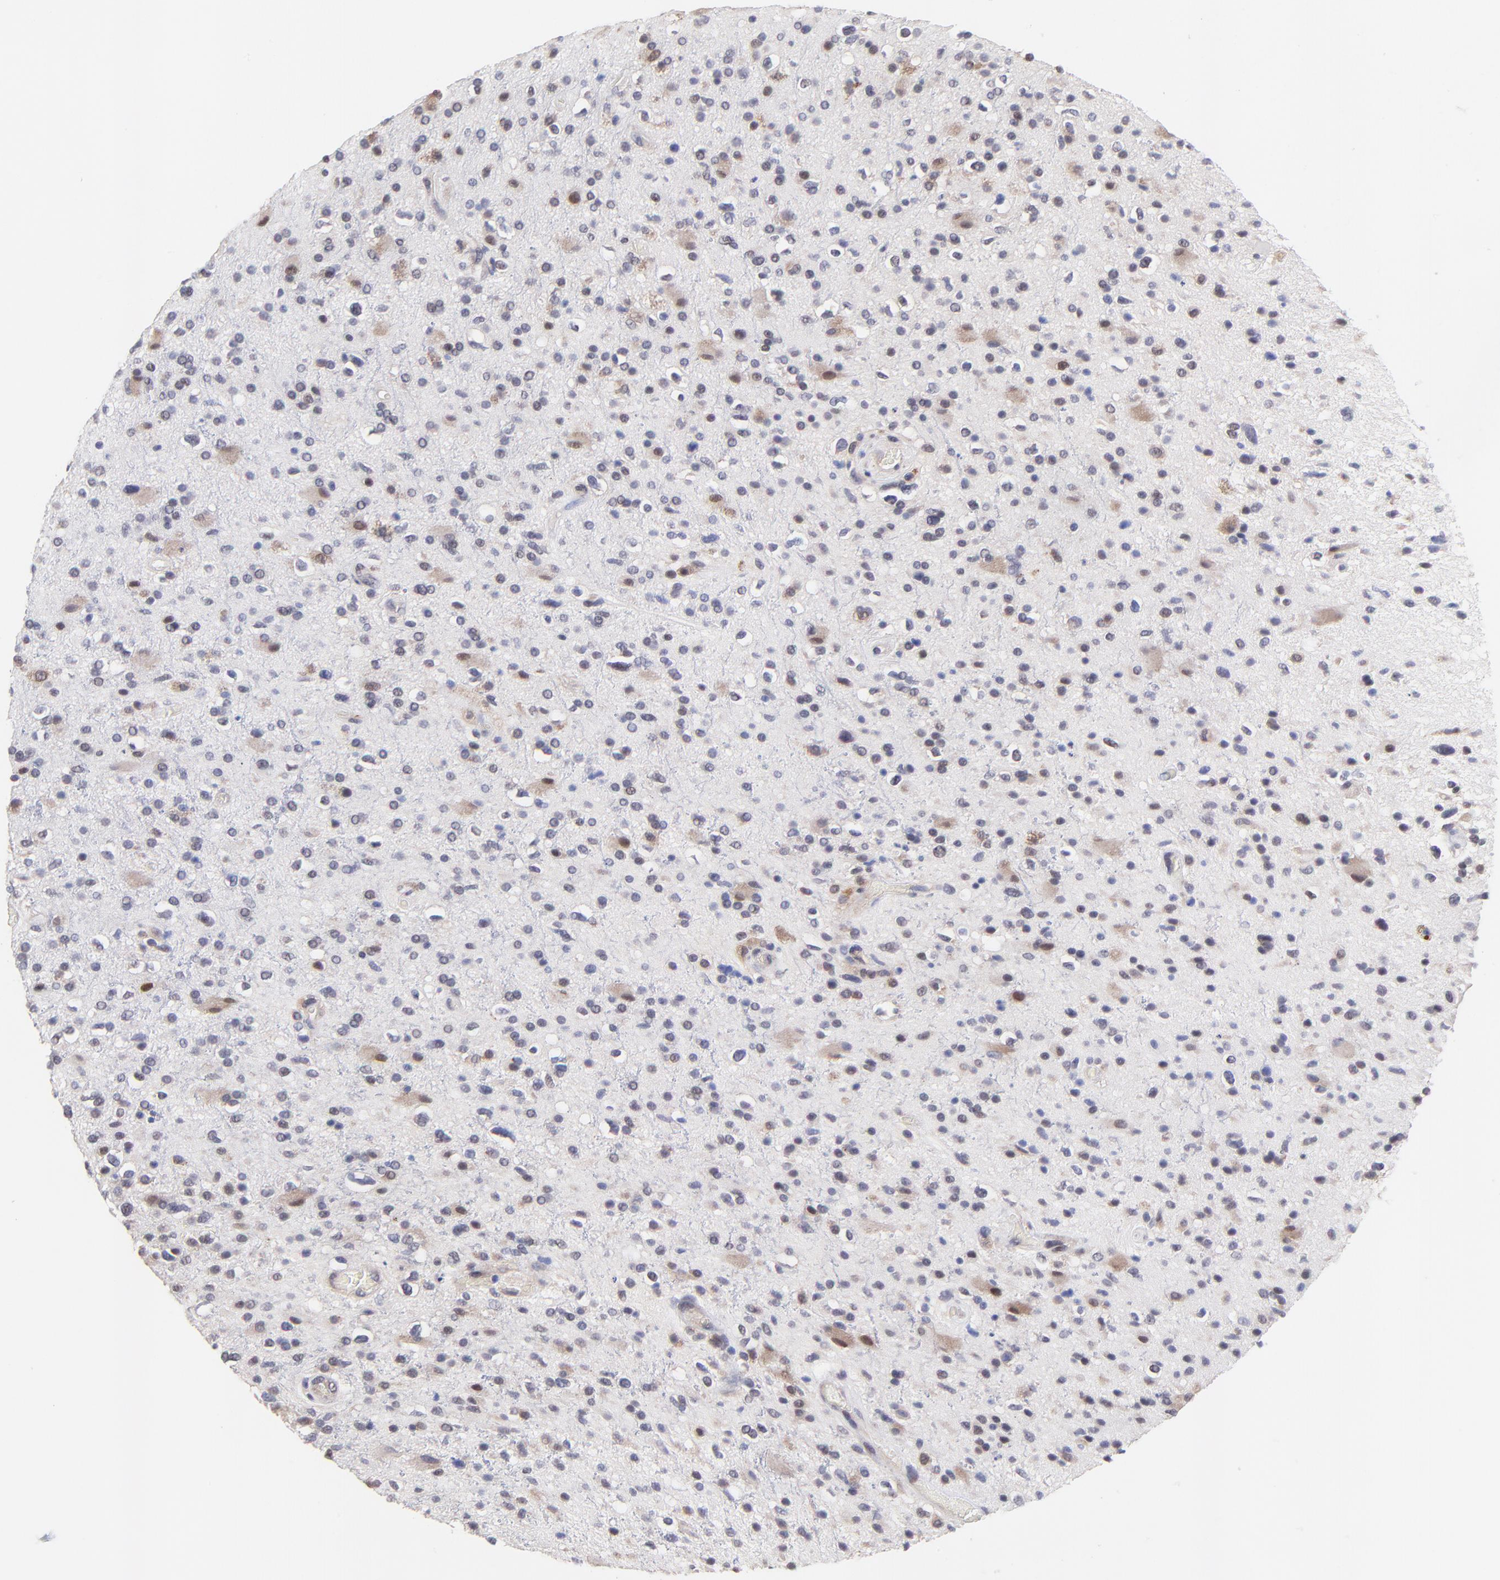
{"staining": {"intensity": "negative", "quantity": "none", "location": "none"}, "tissue": "glioma", "cell_type": "Tumor cells", "image_type": "cancer", "snomed": [{"axis": "morphology", "description": "Glioma, malignant, High grade"}, {"axis": "topography", "description": "Brain"}], "caption": "DAB (3,3'-diaminobenzidine) immunohistochemical staining of human glioma exhibits no significant expression in tumor cells.", "gene": "ZNF747", "patient": {"sex": "male", "age": 33}}